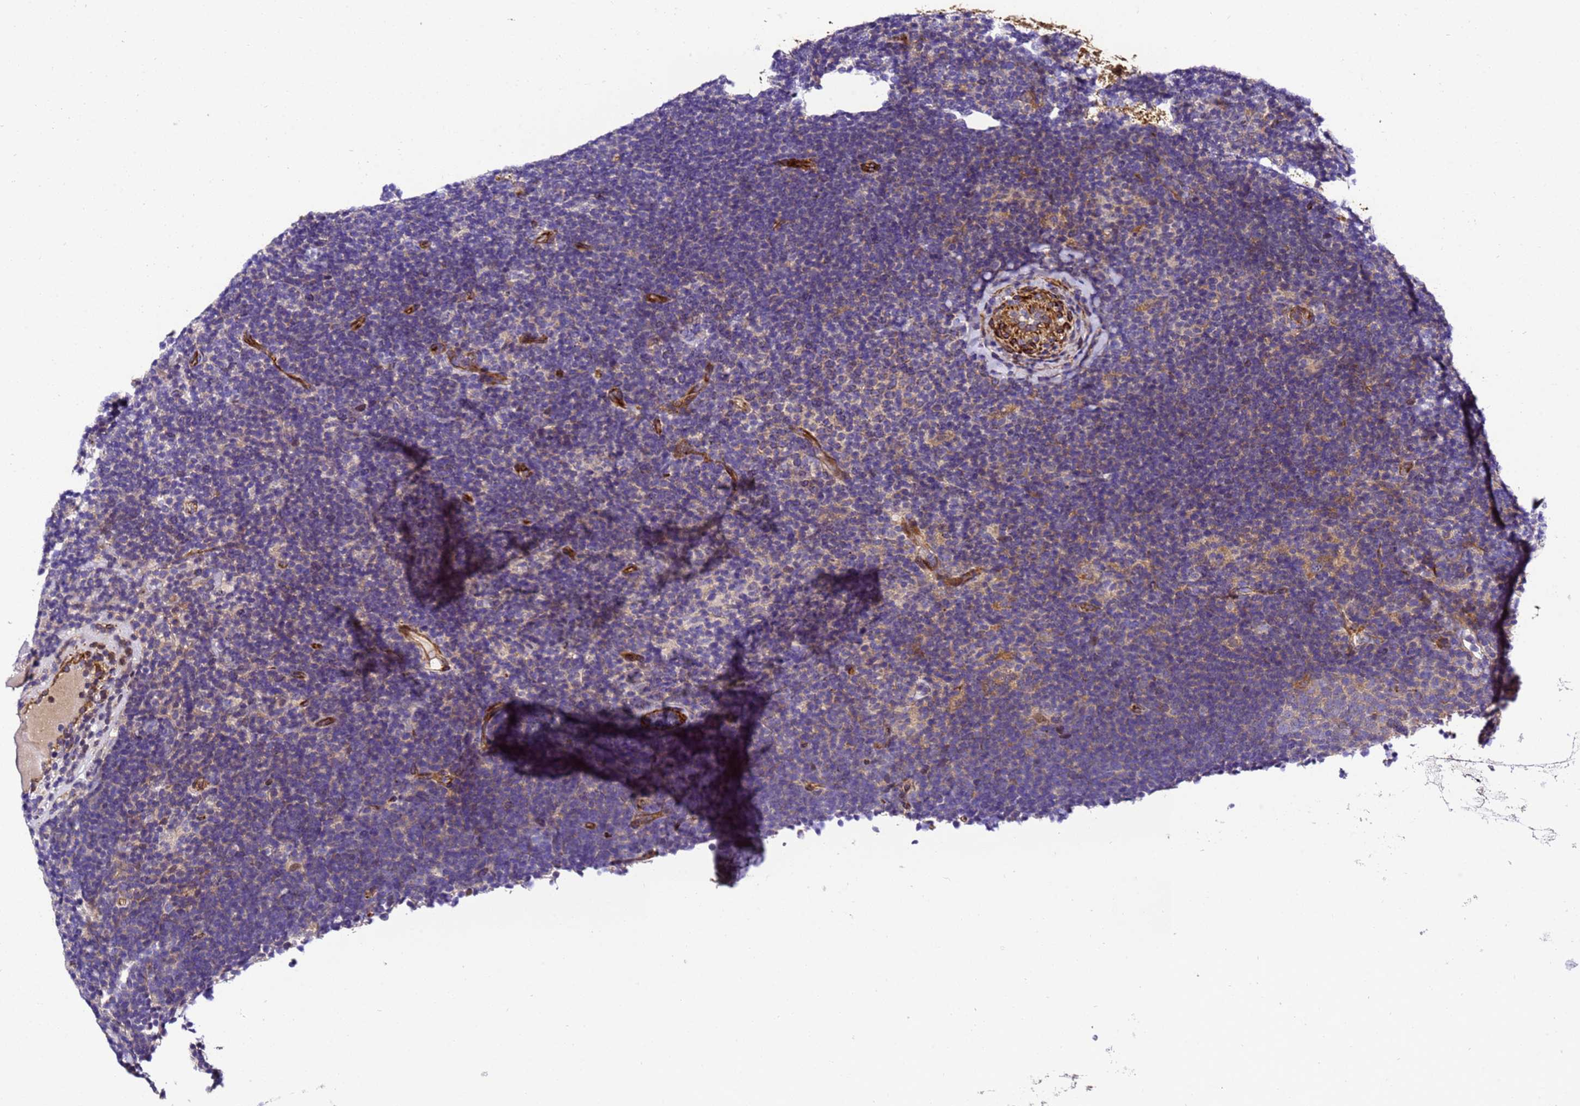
{"staining": {"intensity": "negative", "quantity": "none", "location": "none"}, "tissue": "lymphoma", "cell_type": "Tumor cells", "image_type": "cancer", "snomed": [{"axis": "morphology", "description": "Hodgkin's disease, NOS"}, {"axis": "topography", "description": "Lymph node"}], "caption": "An immunohistochemistry micrograph of Hodgkin's disease is shown. There is no staining in tumor cells of Hodgkin's disease. The staining is performed using DAB (3,3'-diaminobenzidine) brown chromogen with nuclei counter-stained in using hematoxylin.", "gene": "ZNF417", "patient": {"sex": "female", "age": 57}}